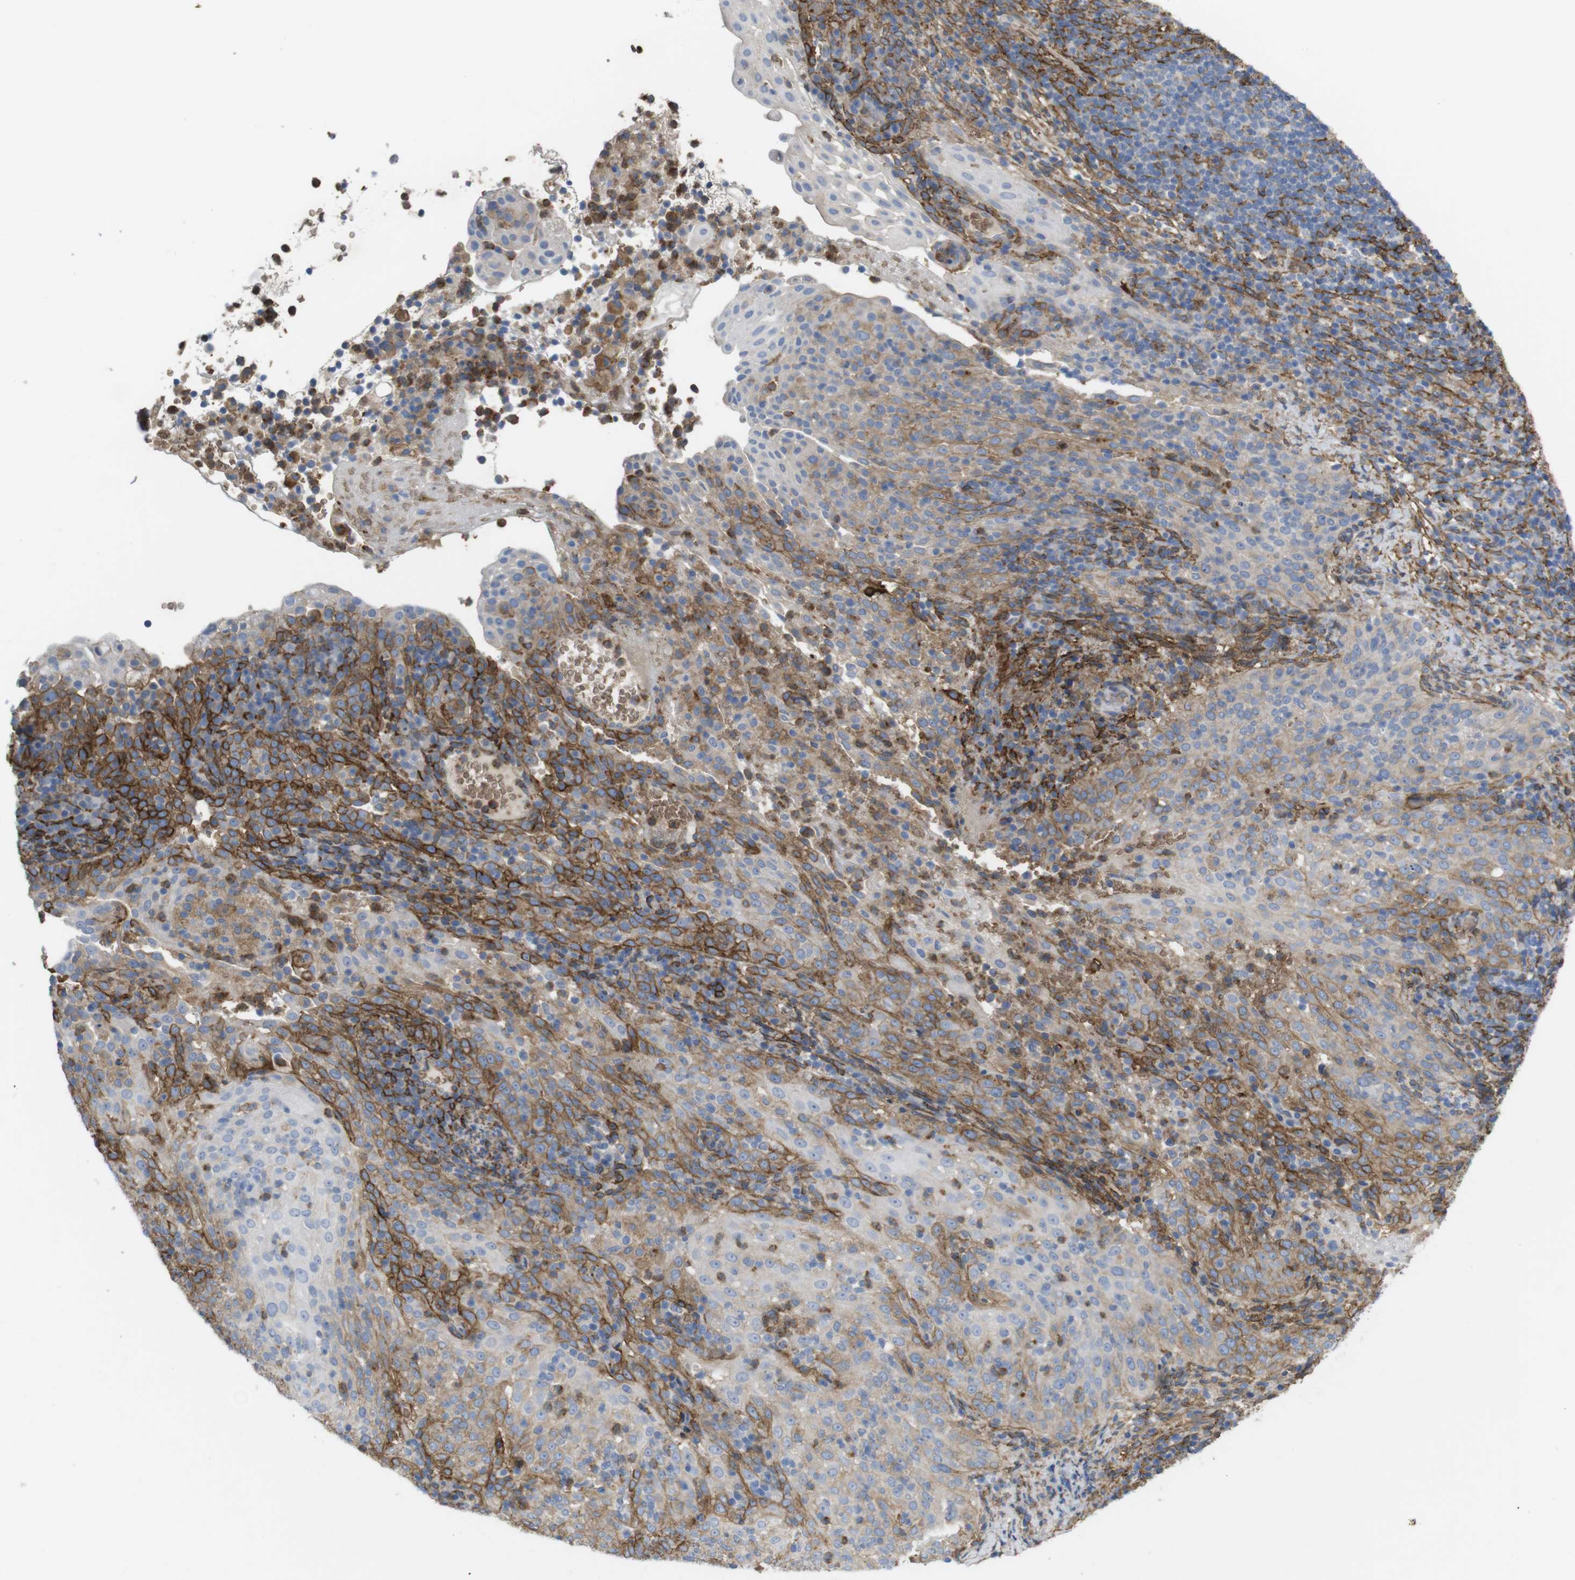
{"staining": {"intensity": "moderate", "quantity": "25%-75%", "location": "cytoplasmic/membranous"}, "tissue": "cervical cancer", "cell_type": "Tumor cells", "image_type": "cancer", "snomed": [{"axis": "morphology", "description": "Squamous cell carcinoma, NOS"}, {"axis": "topography", "description": "Cervix"}], "caption": "The image demonstrates a brown stain indicating the presence of a protein in the cytoplasmic/membranous of tumor cells in cervical cancer (squamous cell carcinoma).", "gene": "CYBRD1", "patient": {"sex": "female", "age": 51}}